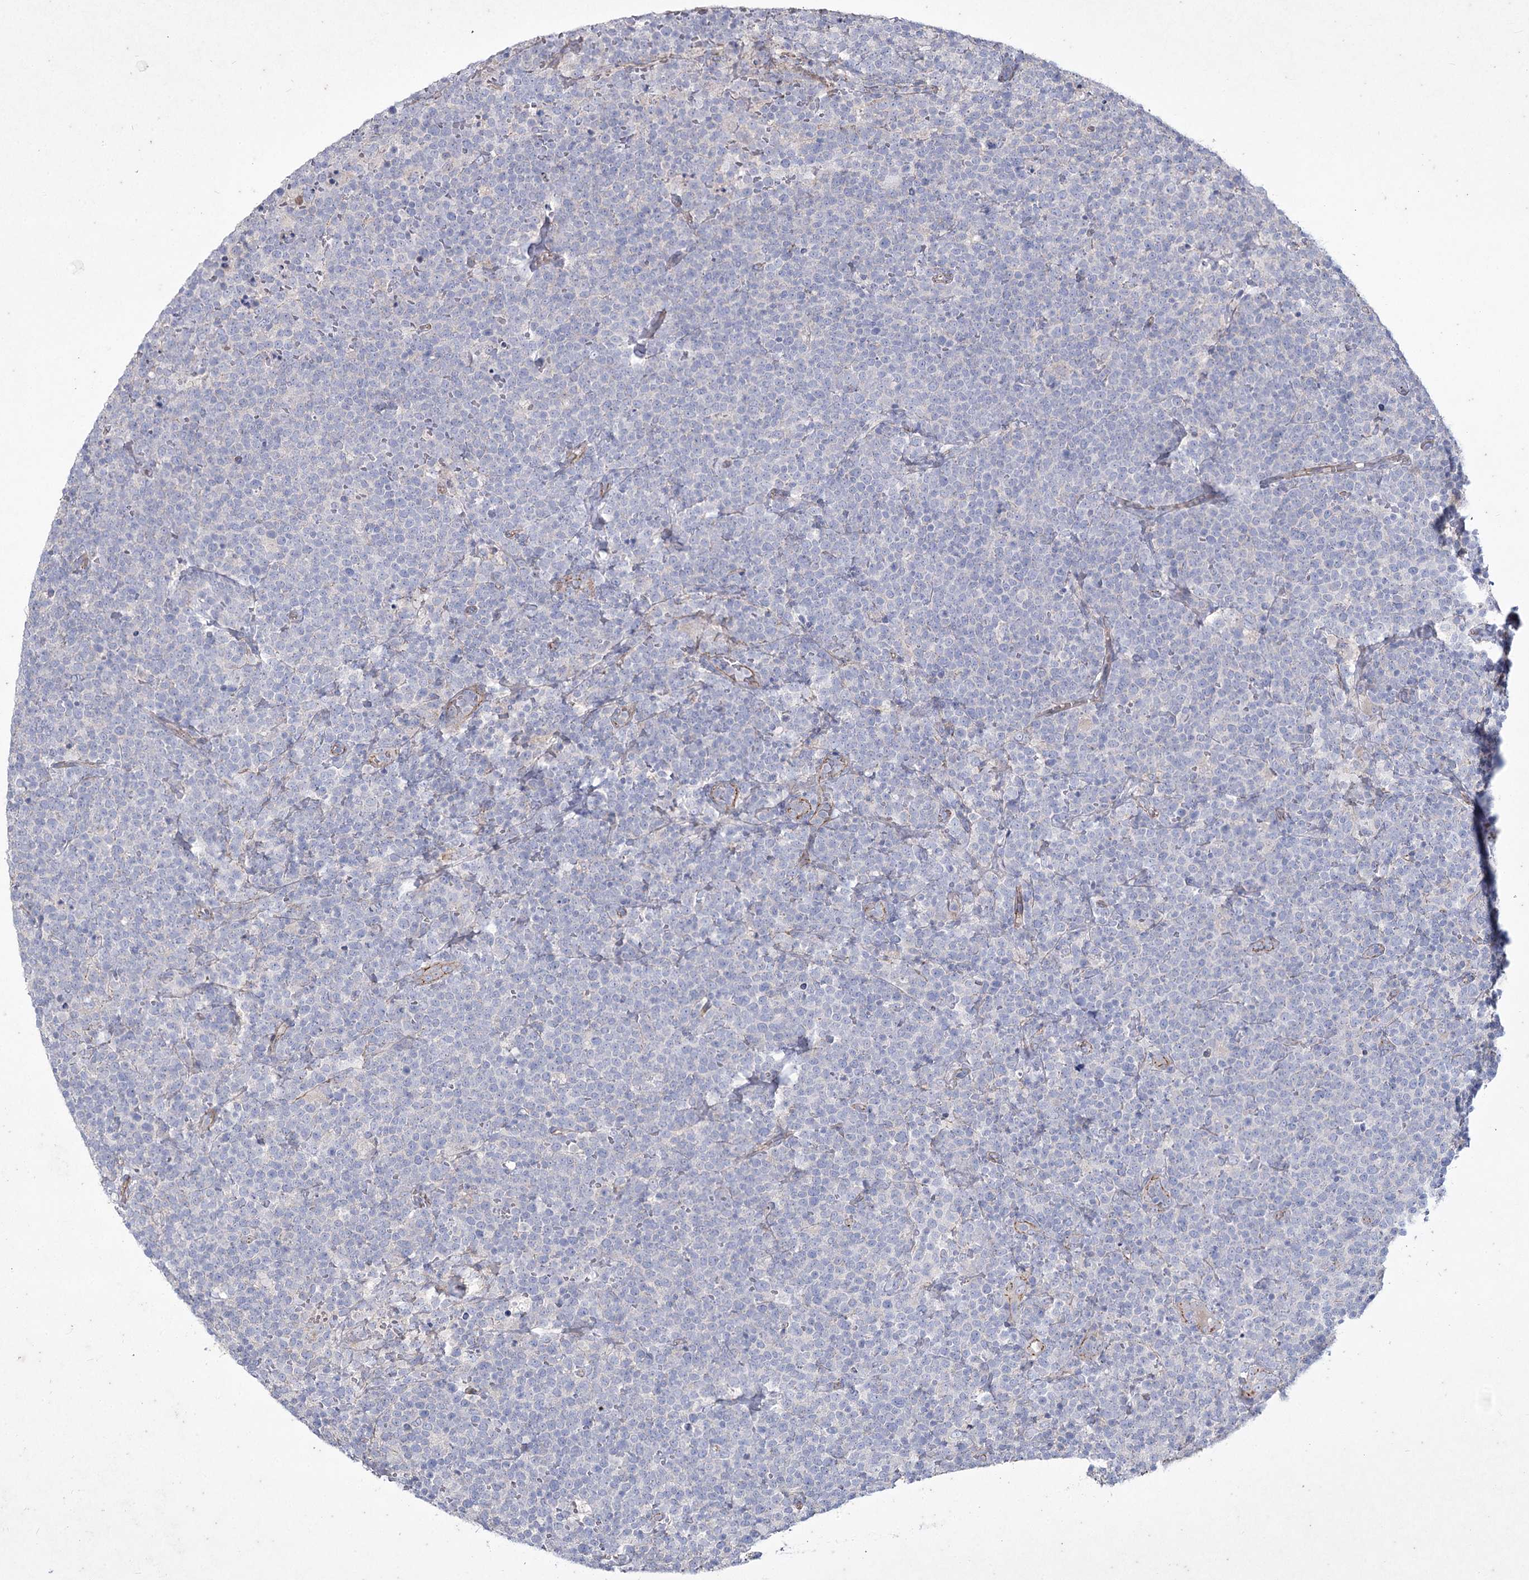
{"staining": {"intensity": "negative", "quantity": "none", "location": "none"}, "tissue": "lymphoma", "cell_type": "Tumor cells", "image_type": "cancer", "snomed": [{"axis": "morphology", "description": "Malignant lymphoma, non-Hodgkin's type, High grade"}, {"axis": "topography", "description": "Lymph node"}], "caption": "Tumor cells show no significant protein staining in lymphoma.", "gene": "LDLRAD3", "patient": {"sex": "male", "age": 61}}